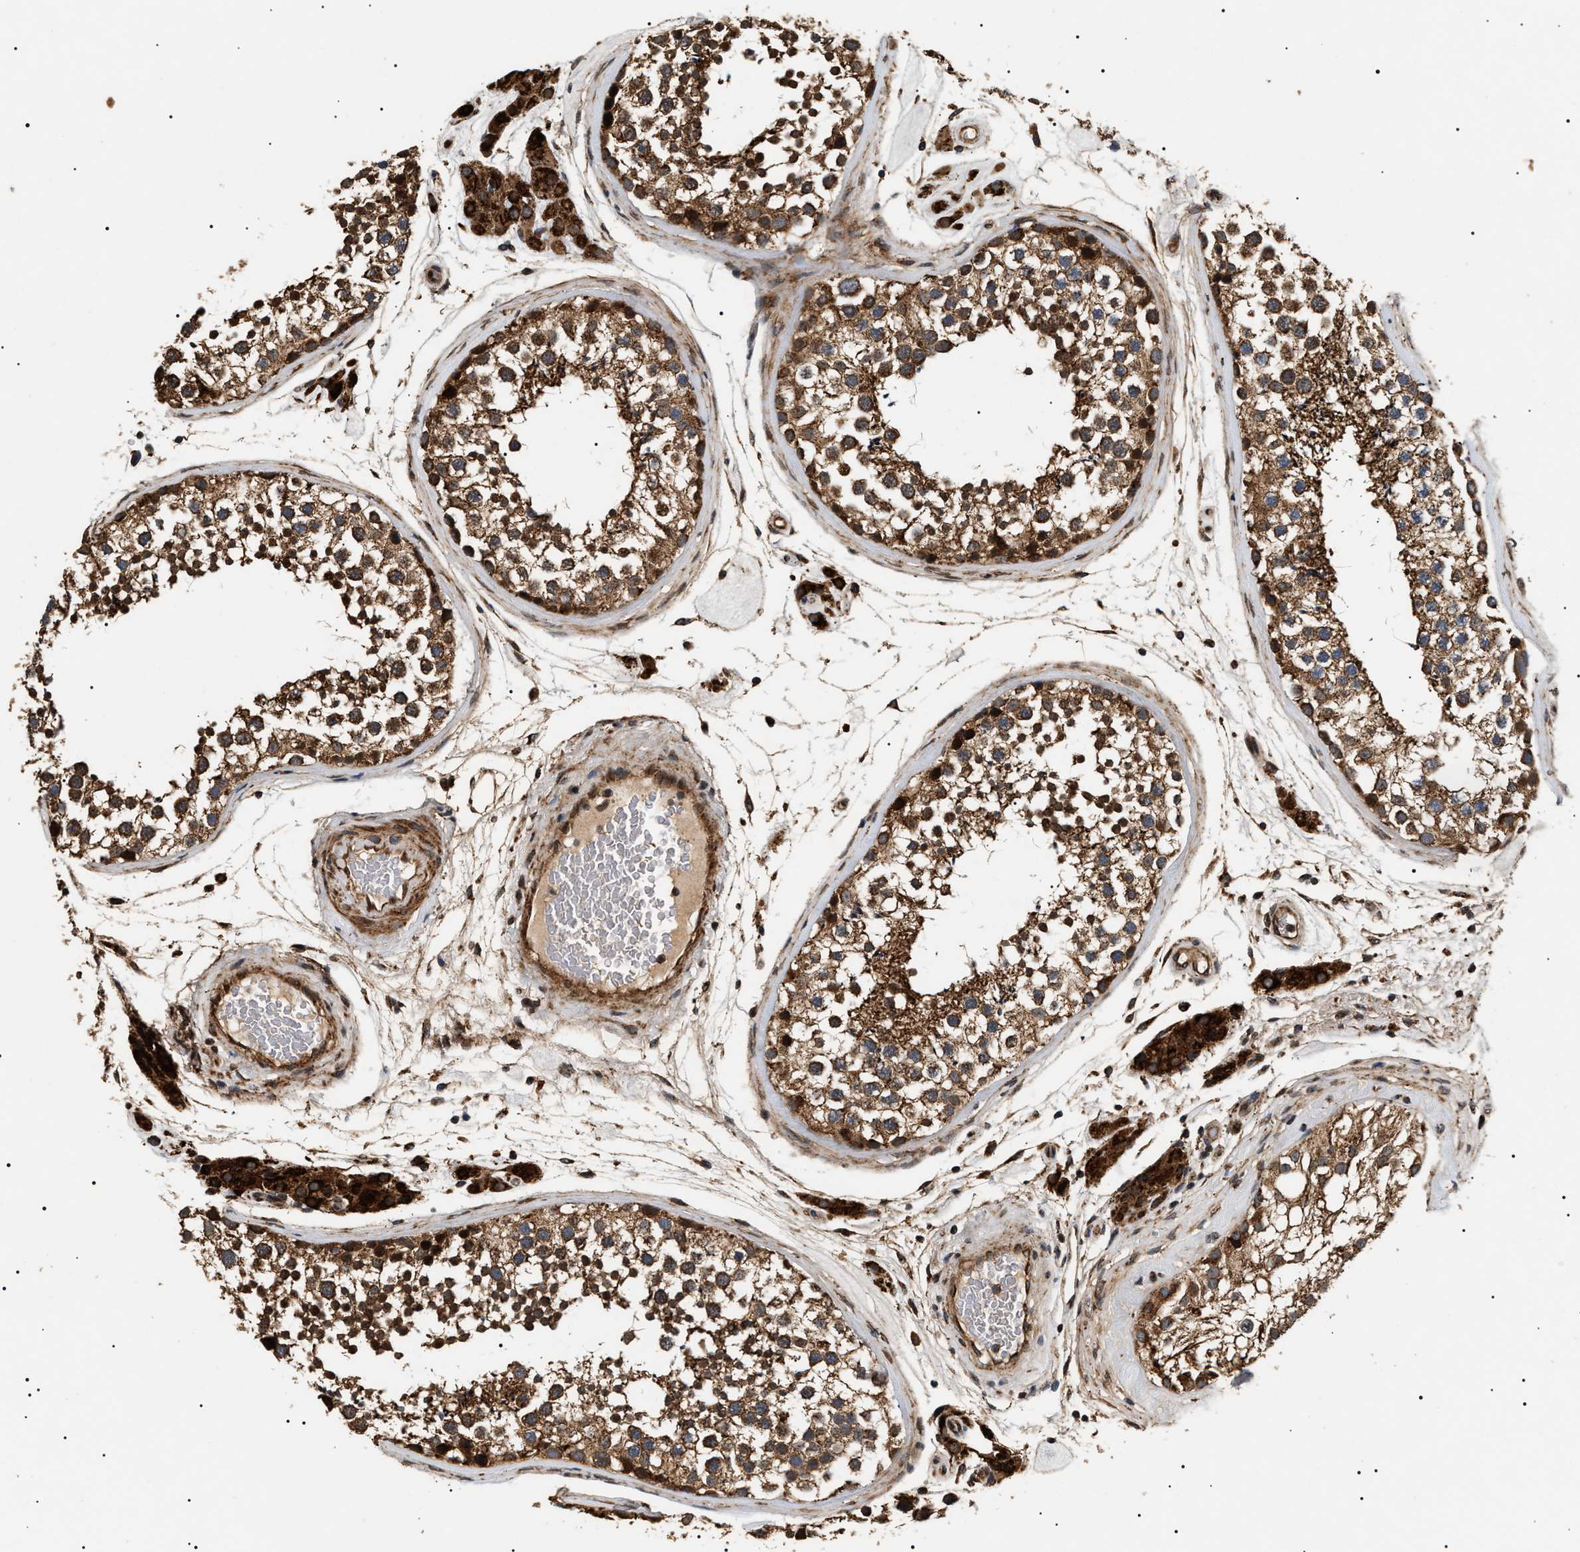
{"staining": {"intensity": "moderate", "quantity": ">75%", "location": "cytoplasmic/membranous"}, "tissue": "testis", "cell_type": "Cells in seminiferous ducts", "image_type": "normal", "snomed": [{"axis": "morphology", "description": "Normal tissue, NOS"}, {"axis": "topography", "description": "Testis"}], "caption": "Testis stained for a protein (brown) exhibits moderate cytoplasmic/membranous positive positivity in approximately >75% of cells in seminiferous ducts.", "gene": "ZBTB26", "patient": {"sex": "male", "age": 46}}